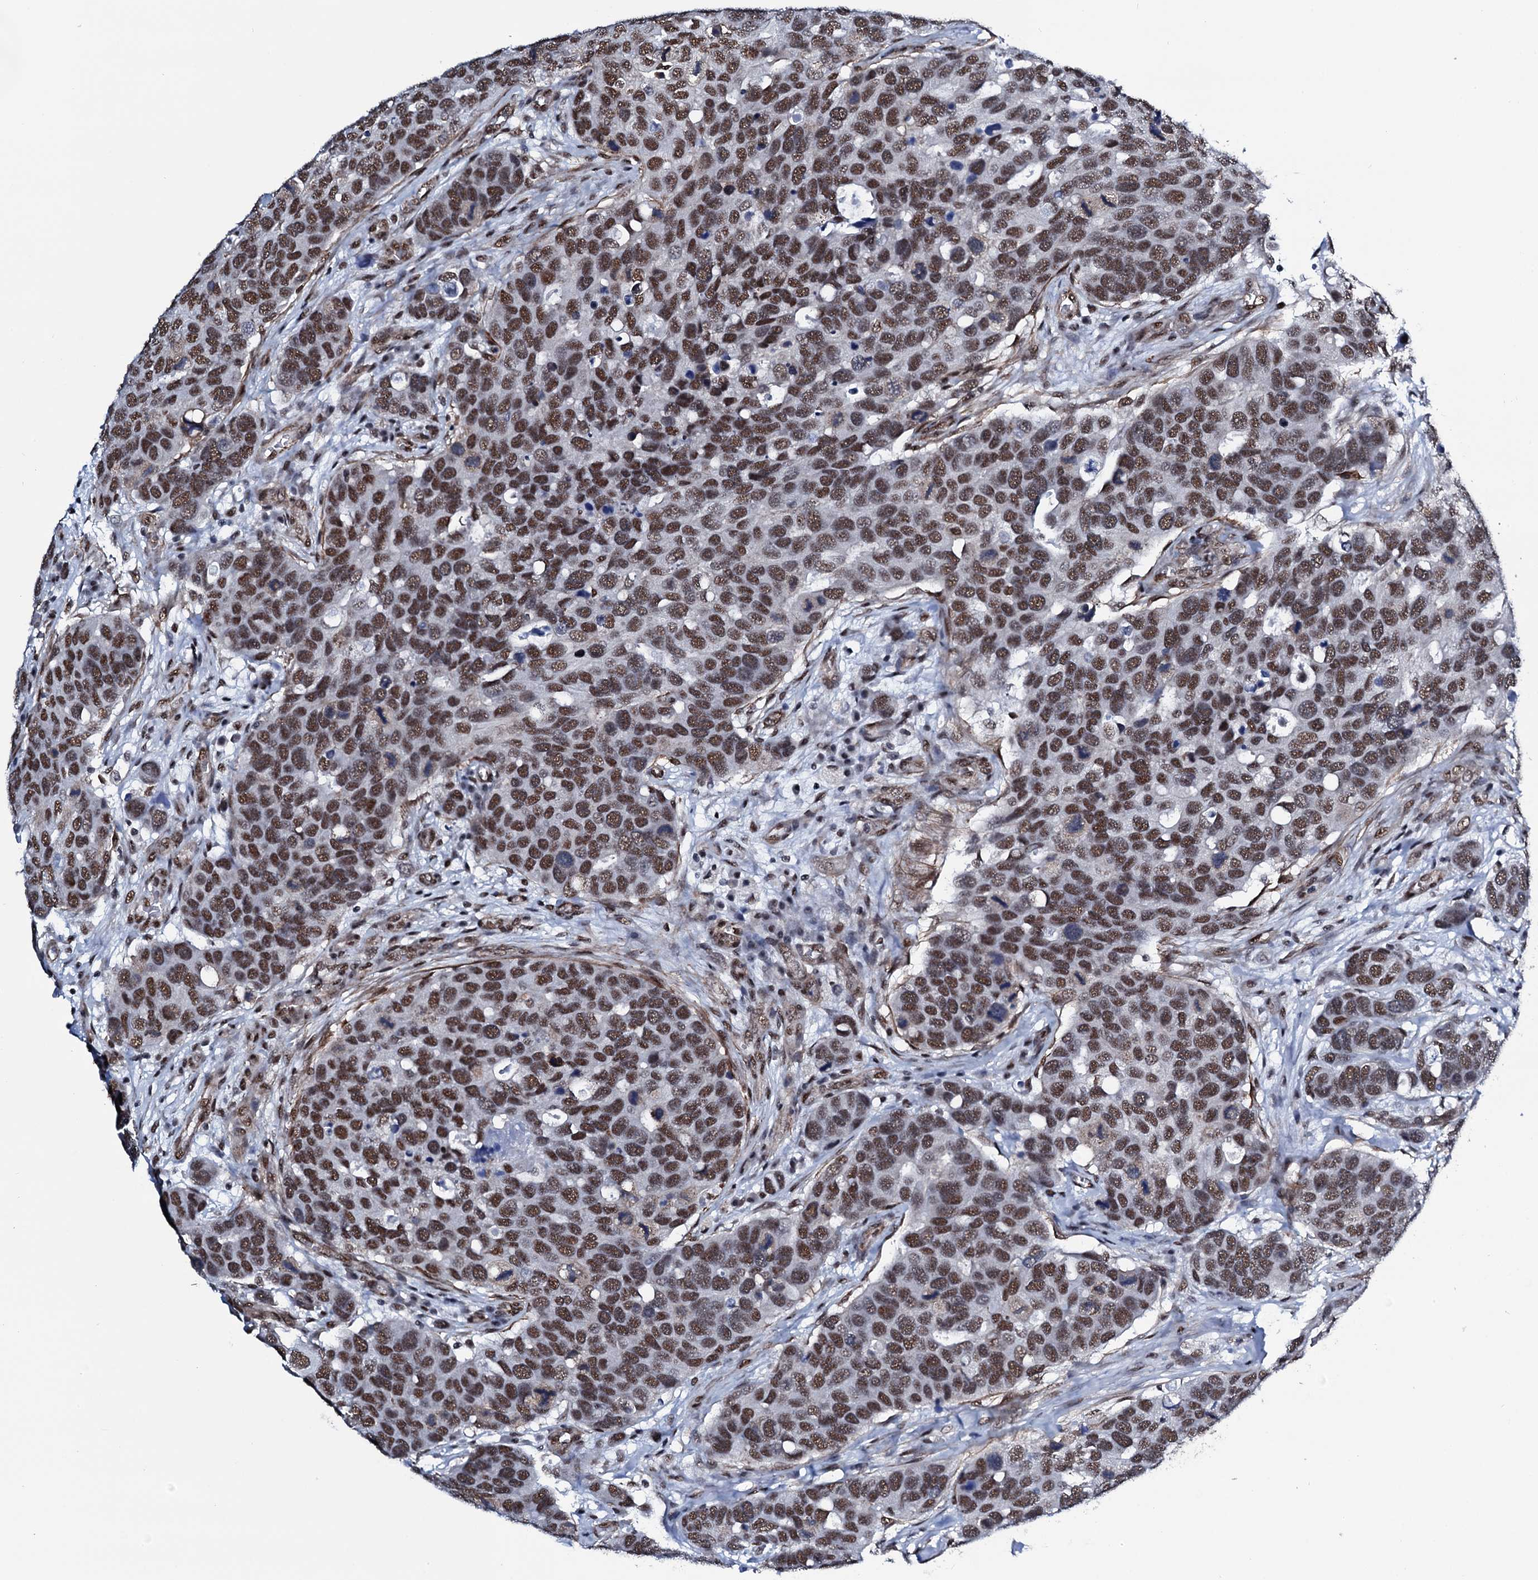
{"staining": {"intensity": "moderate", "quantity": ">75%", "location": "nuclear"}, "tissue": "breast cancer", "cell_type": "Tumor cells", "image_type": "cancer", "snomed": [{"axis": "morphology", "description": "Duct carcinoma"}, {"axis": "topography", "description": "Breast"}], "caption": "A brown stain highlights moderate nuclear positivity of a protein in breast cancer (infiltrating ductal carcinoma) tumor cells.", "gene": "CWC15", "patient": {"sex": "female", "age": 83}}